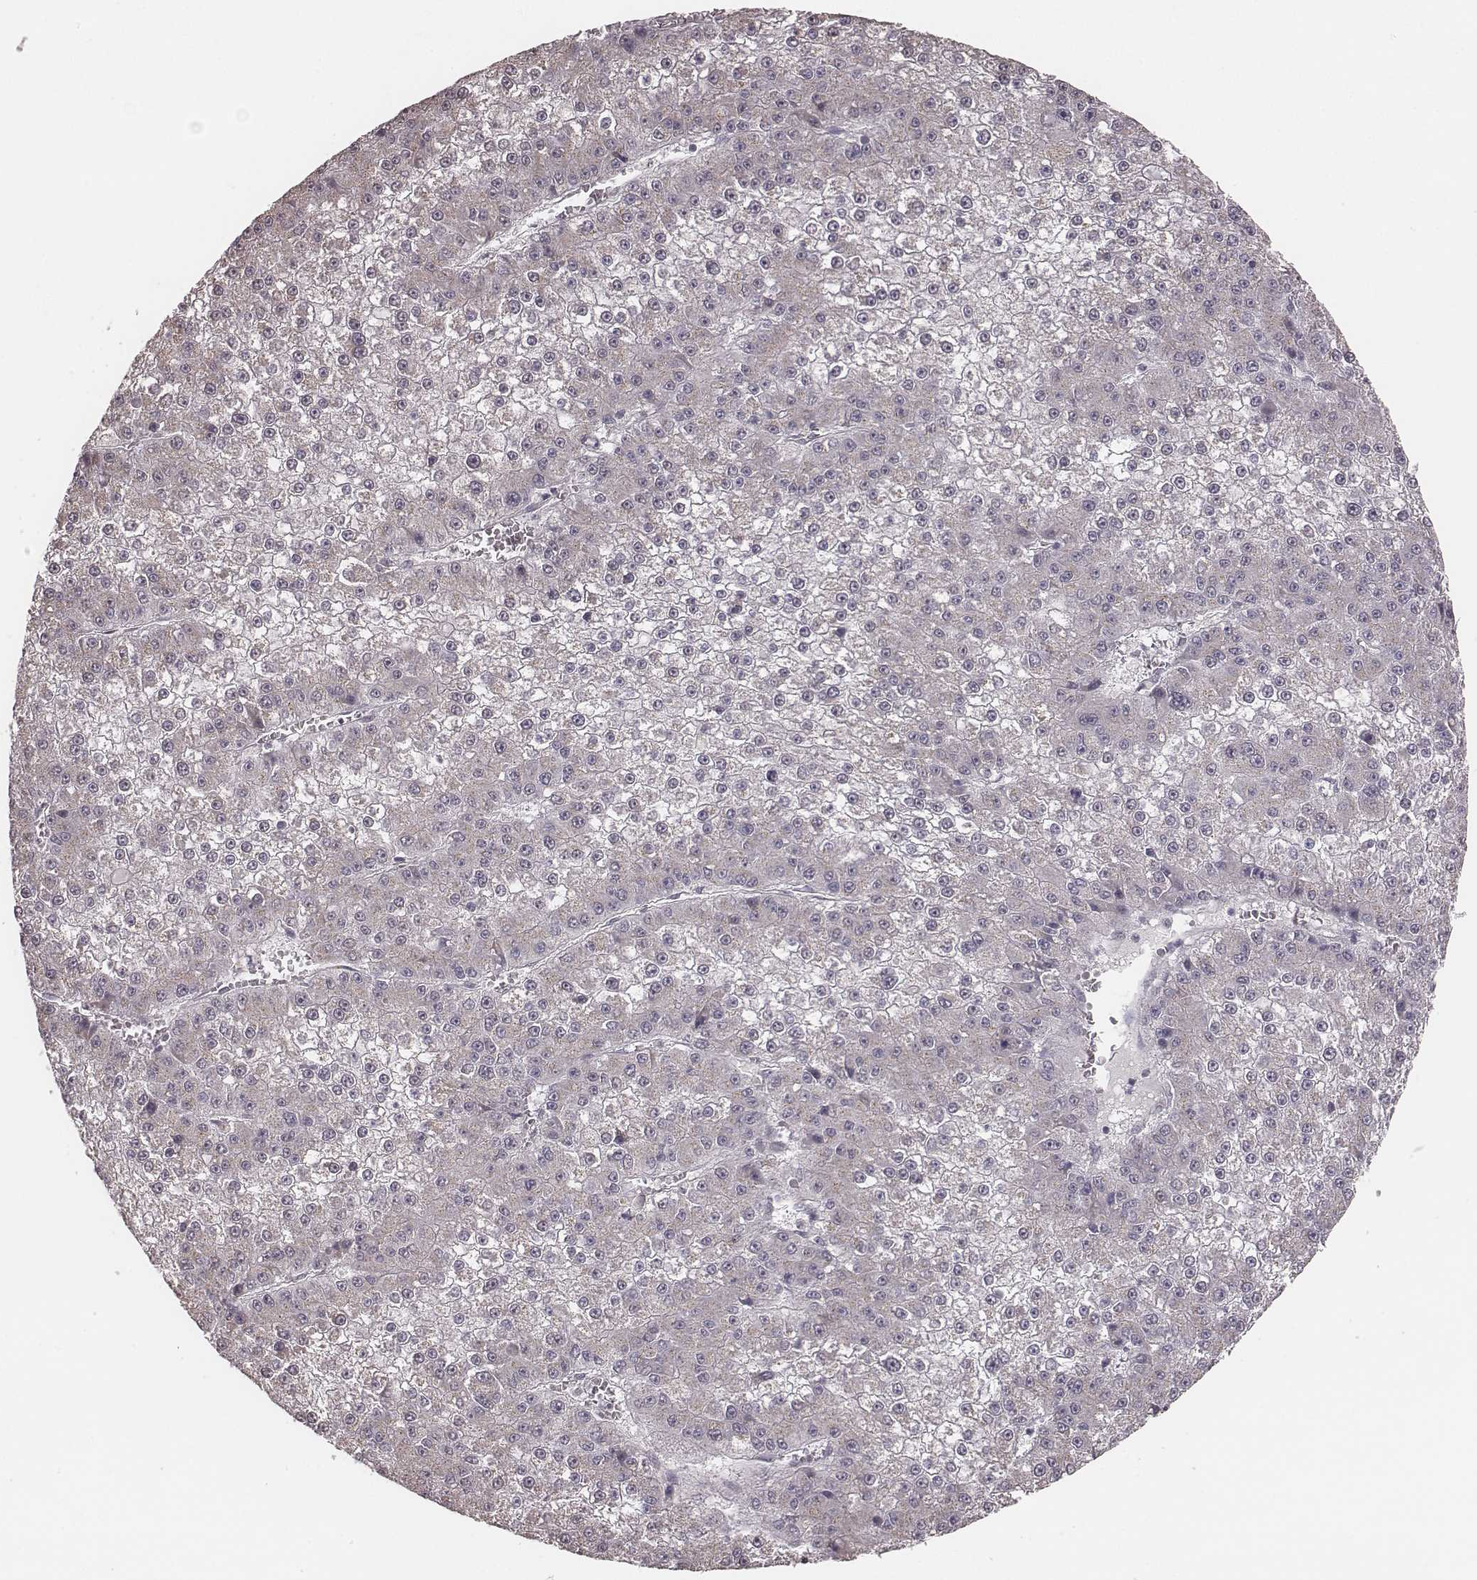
{"staining": {"intensity": "negative", "quantity": "none", "location": "none"}, "tissue": "liver cancer", "cell_type": "Tumor cells", "image_type": "cancer", "snomed": [{"axis": "morphology", "description": "Carcinoma, Hepatocellular, NOS"}, {"axis": "topography", "description": "Liver"}], "caption": "This is an immunohistochemistry (IHC) photomicrograph of human hepatocellular carcinoma (liver). There is no staining in tumor cells.", "gene": "SLC7A4", "patient": {"sex": "female", "age": 73}}